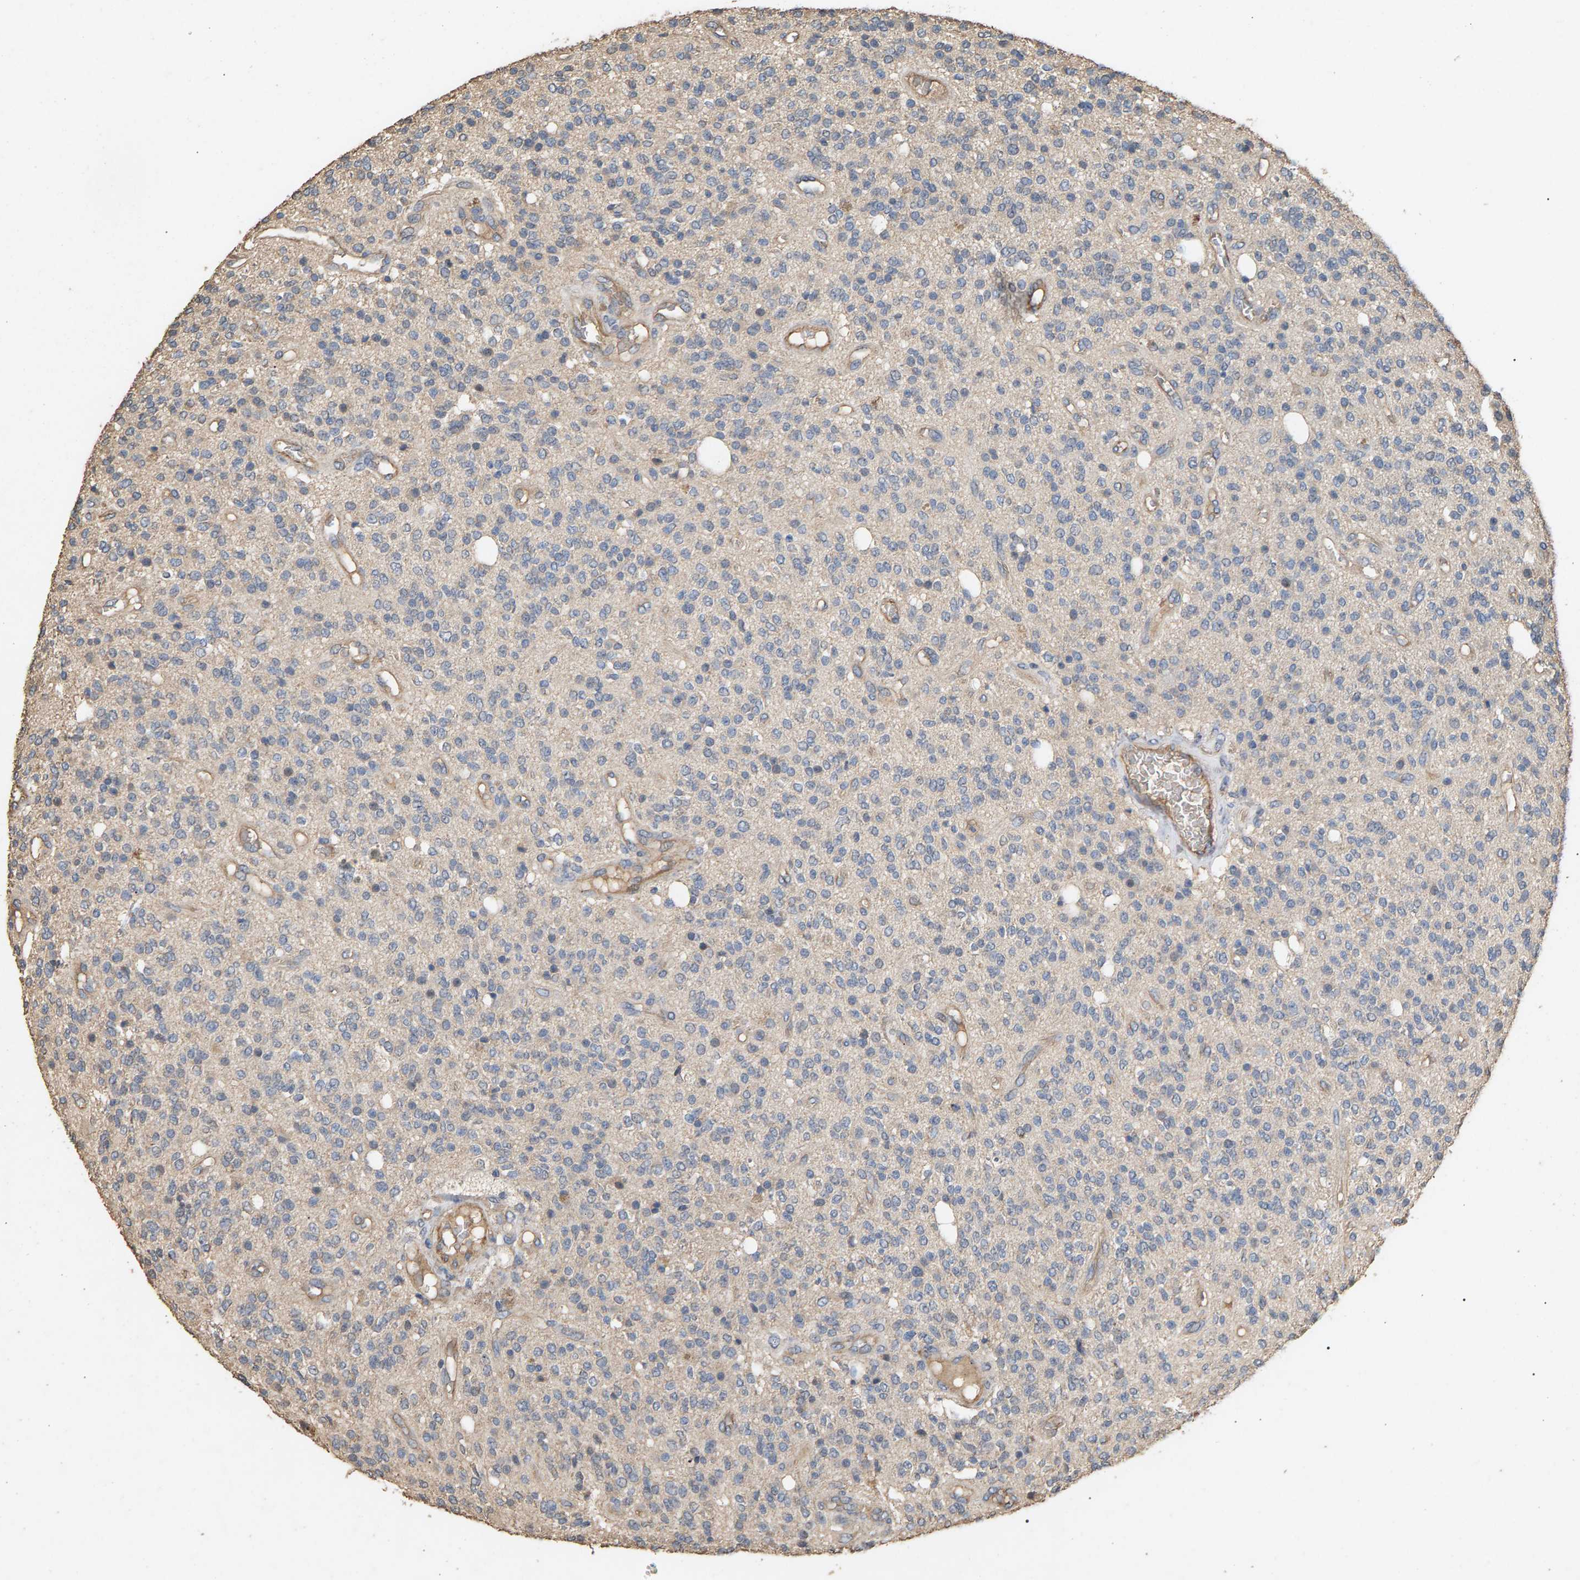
{"staining": {"intensity": "negative", "quantity": "none", "location": "none"}, "tissue": "glioma", "cell_type": "Tumor cells", "image_type": "cancer", "snomed": [{"axis": "morphology", "description": "Glioma, malignant, High grade"}, {"axis": "topography", "description": "Brain"}], "caption": "Malignant glioma (high-grade) was stained to show a protein in brown. There is no significant positivity in tumor cells. (Immunohistochemistry, brightfield microscopy, high magnification).", "gene": "HTRA3", "patient": {"sex": "male", "age": 34}}